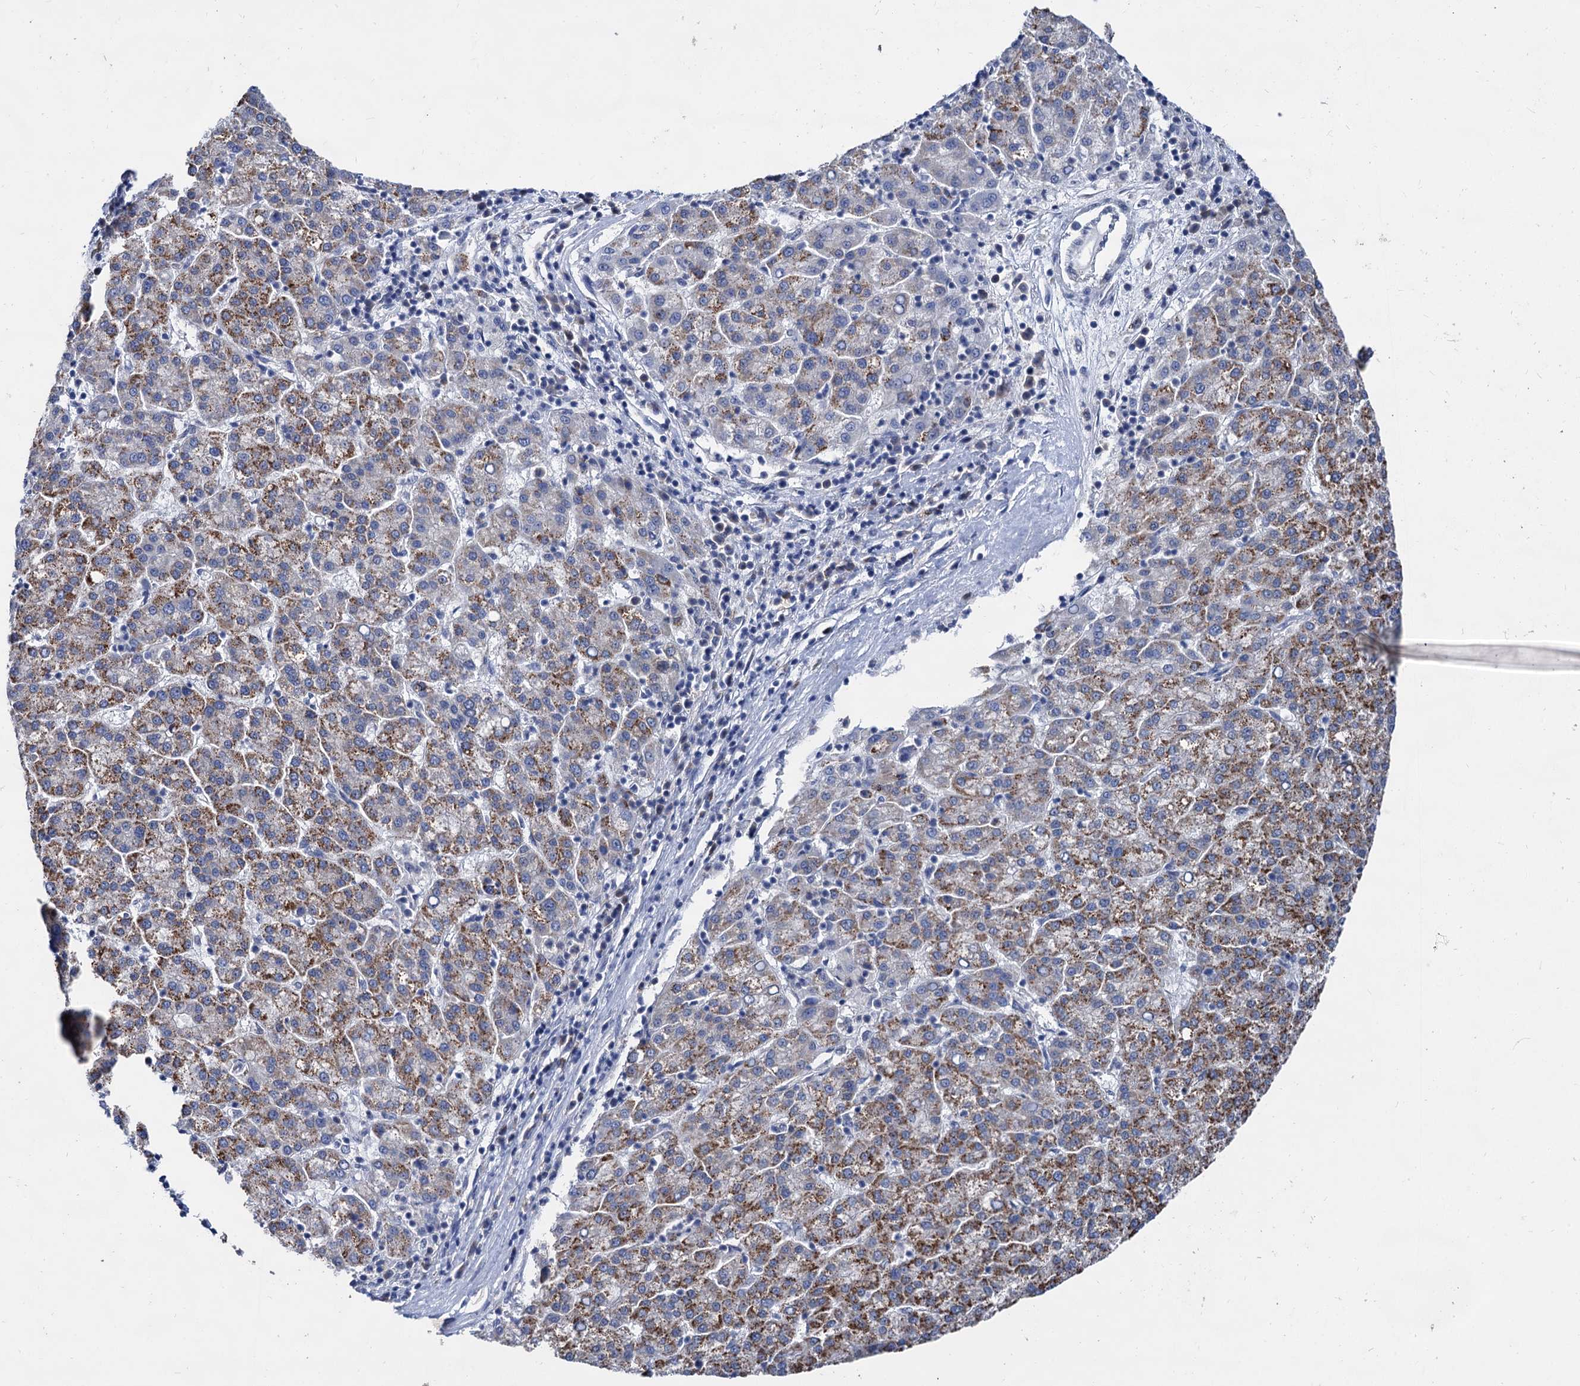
{"staining": {"intensity": "moderate", "quantity": ">75%", "location": "cytoplasmic/membranous"}, "tissue": "liver cancer", "cell_type": "Tumor cells", "image_type": "cancer", "snomed": [{"axis": "morphology", "description": "Carcinoma, Hepatocellular, NOS"}, {"axis": "topography", "description": "Liver"}], "caption": "Human liver hepatocellular carcinoma stained with a brown dye demonstrates moderate cytoplasmic/membranous positive expression in about >75% of tumor cells.", "gene": "CAPRIN2", "patient": {"sex": "female", "age": 58}}